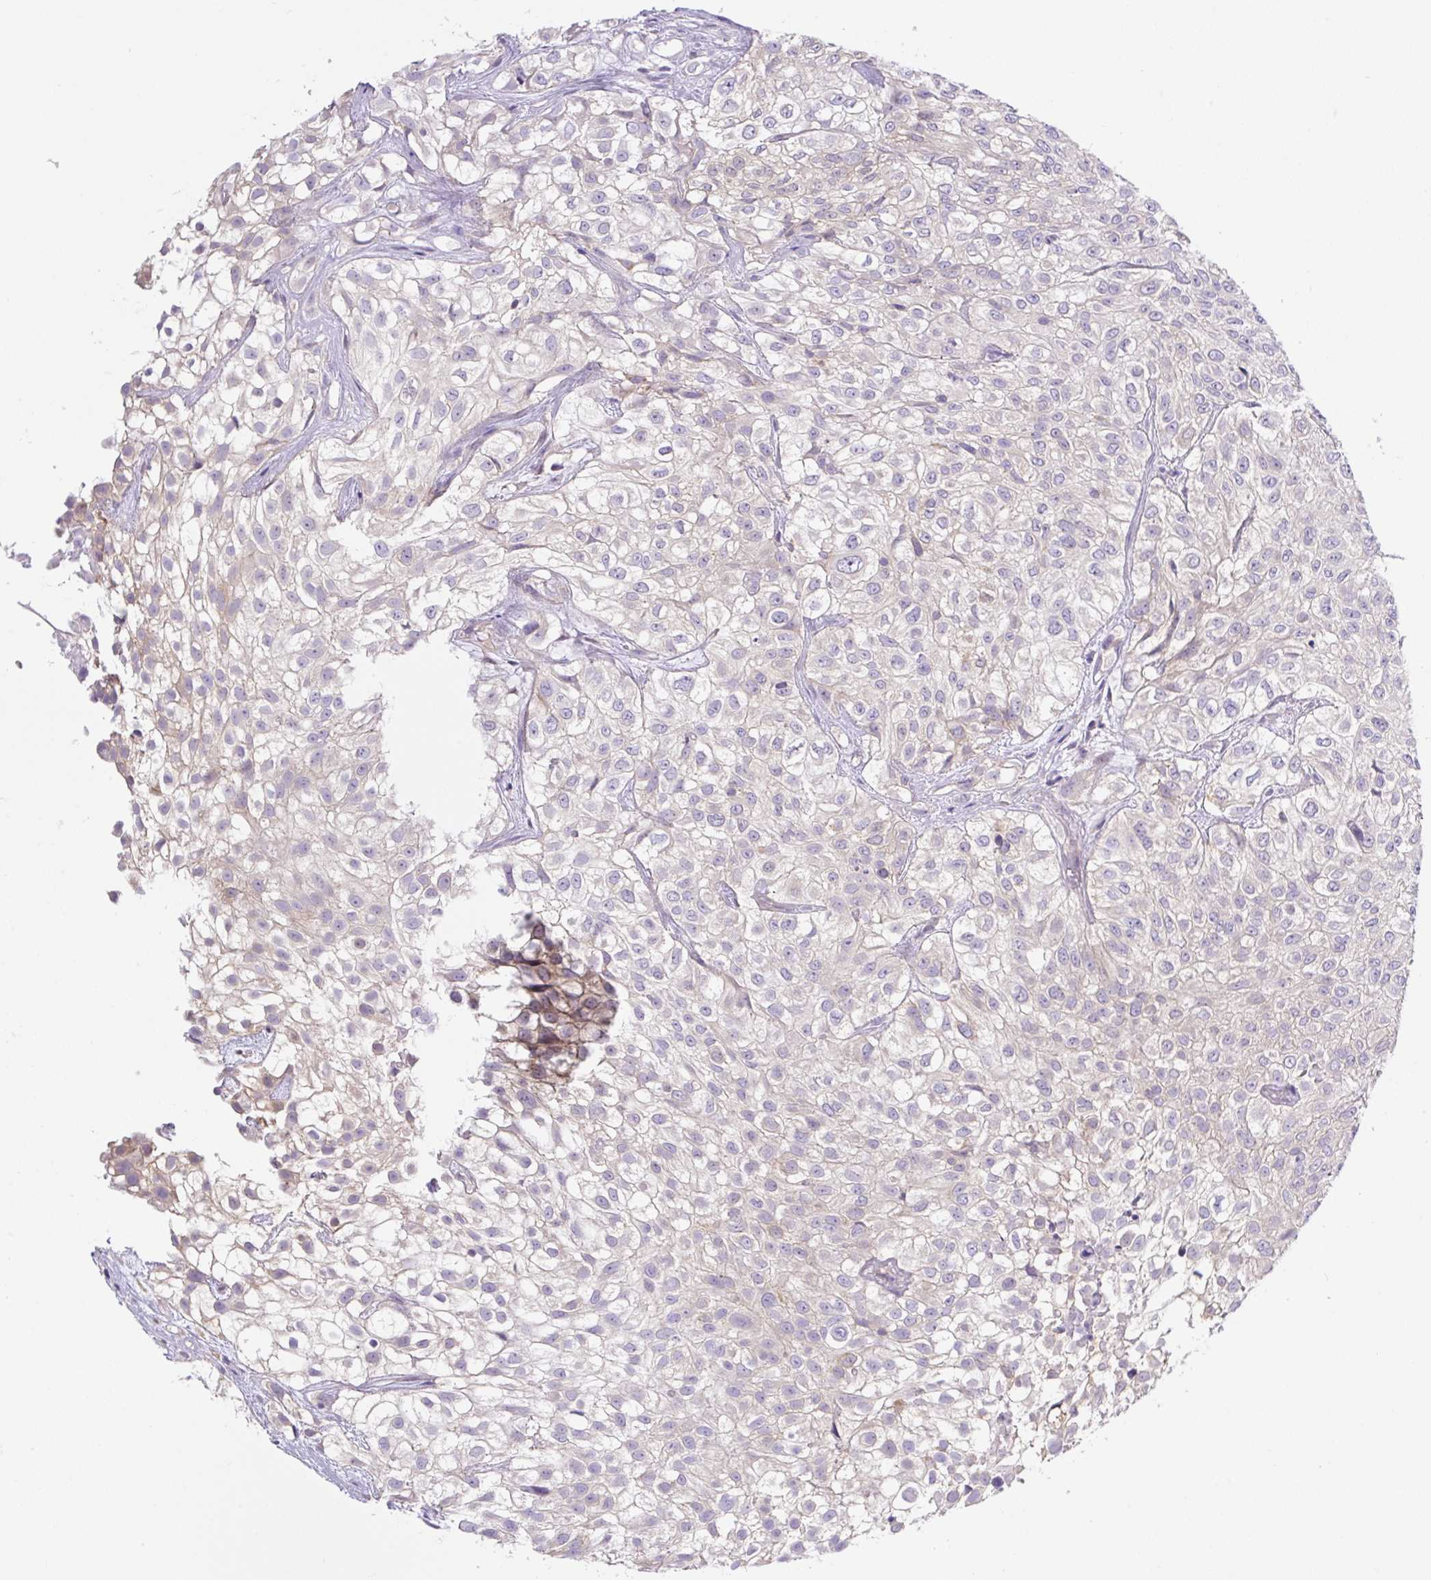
{"staining": {"intensity": "weak", "quantity": "<25%", "location": "cytoplasmic/membranous"}, "tissue": "urothelial cancer", "cell_type": "Tumor cells", "image_type": "cancer", "snomed": [{"axis": "morphology", "description": "Urothelial carcinoma, High grade"}, {"axis": "topography", "description": "Urinary bladder"}], "caption": "Immunohistochemical staining of human urothelial cancer exhibits no significant staining in tumor cells.", "gene": "CAMK2B", "patient": {"sex": "male", "age": 56}}